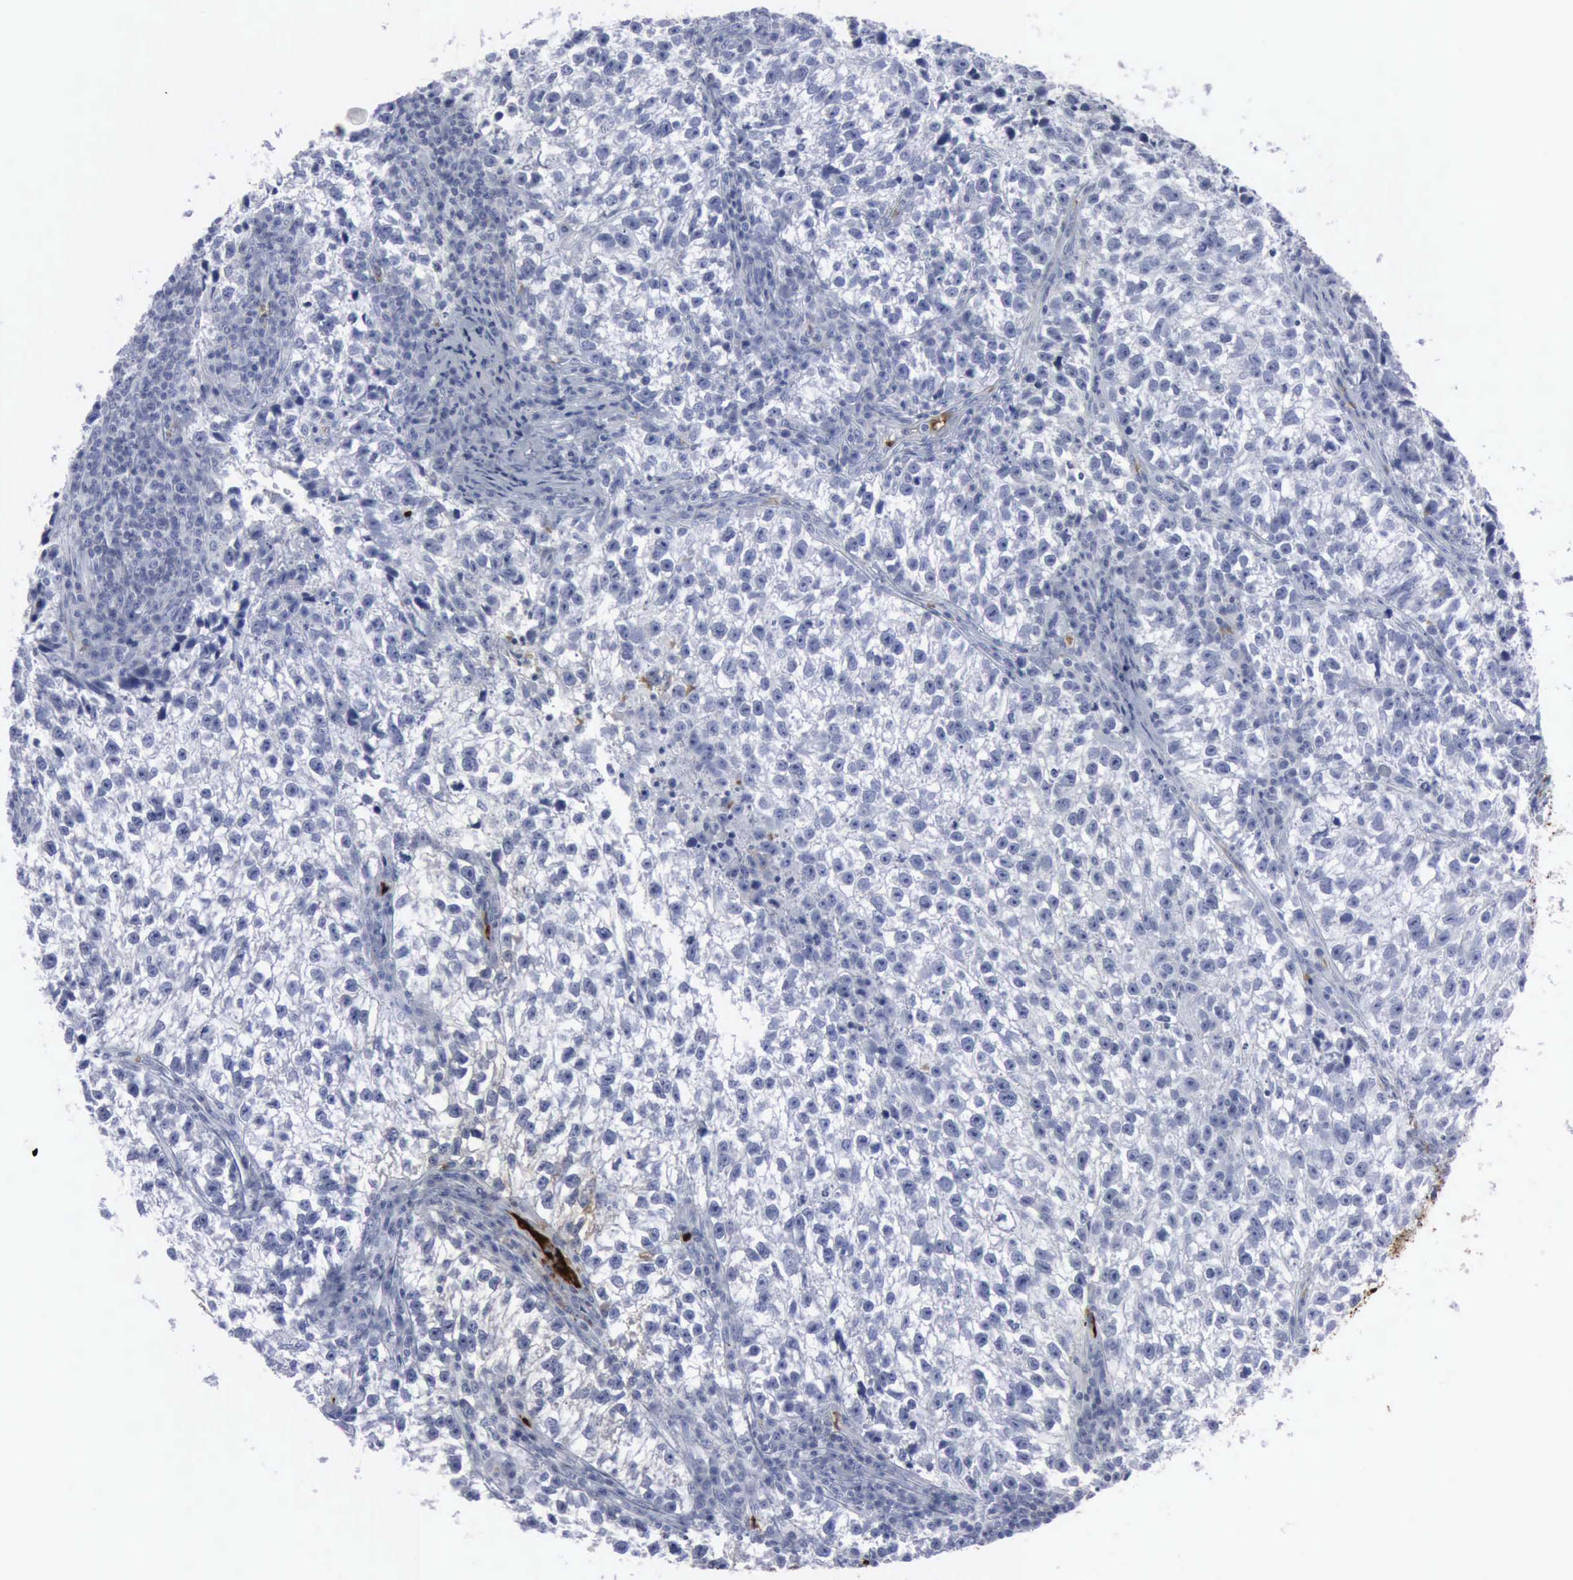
{"staining": {"intensity": "negative", "quantity": "none", "location": "none"}, "tissue": "testis cancer", "cell_type": "Tumor cells", "image_type": "cancer", "snomed": [{"axis": "morphology", "description": "Seminoma, NOS"}, {"axis": "topography", "description": "Testis"}], "caption": "High power microscopy image of an IHC photomicrograph of testis cancer, revealing no significant staining in tumor cells. Nuclei are stained in blue.", "gene": "TGFB1", "patient": {"sex": "male", "age": 38}}